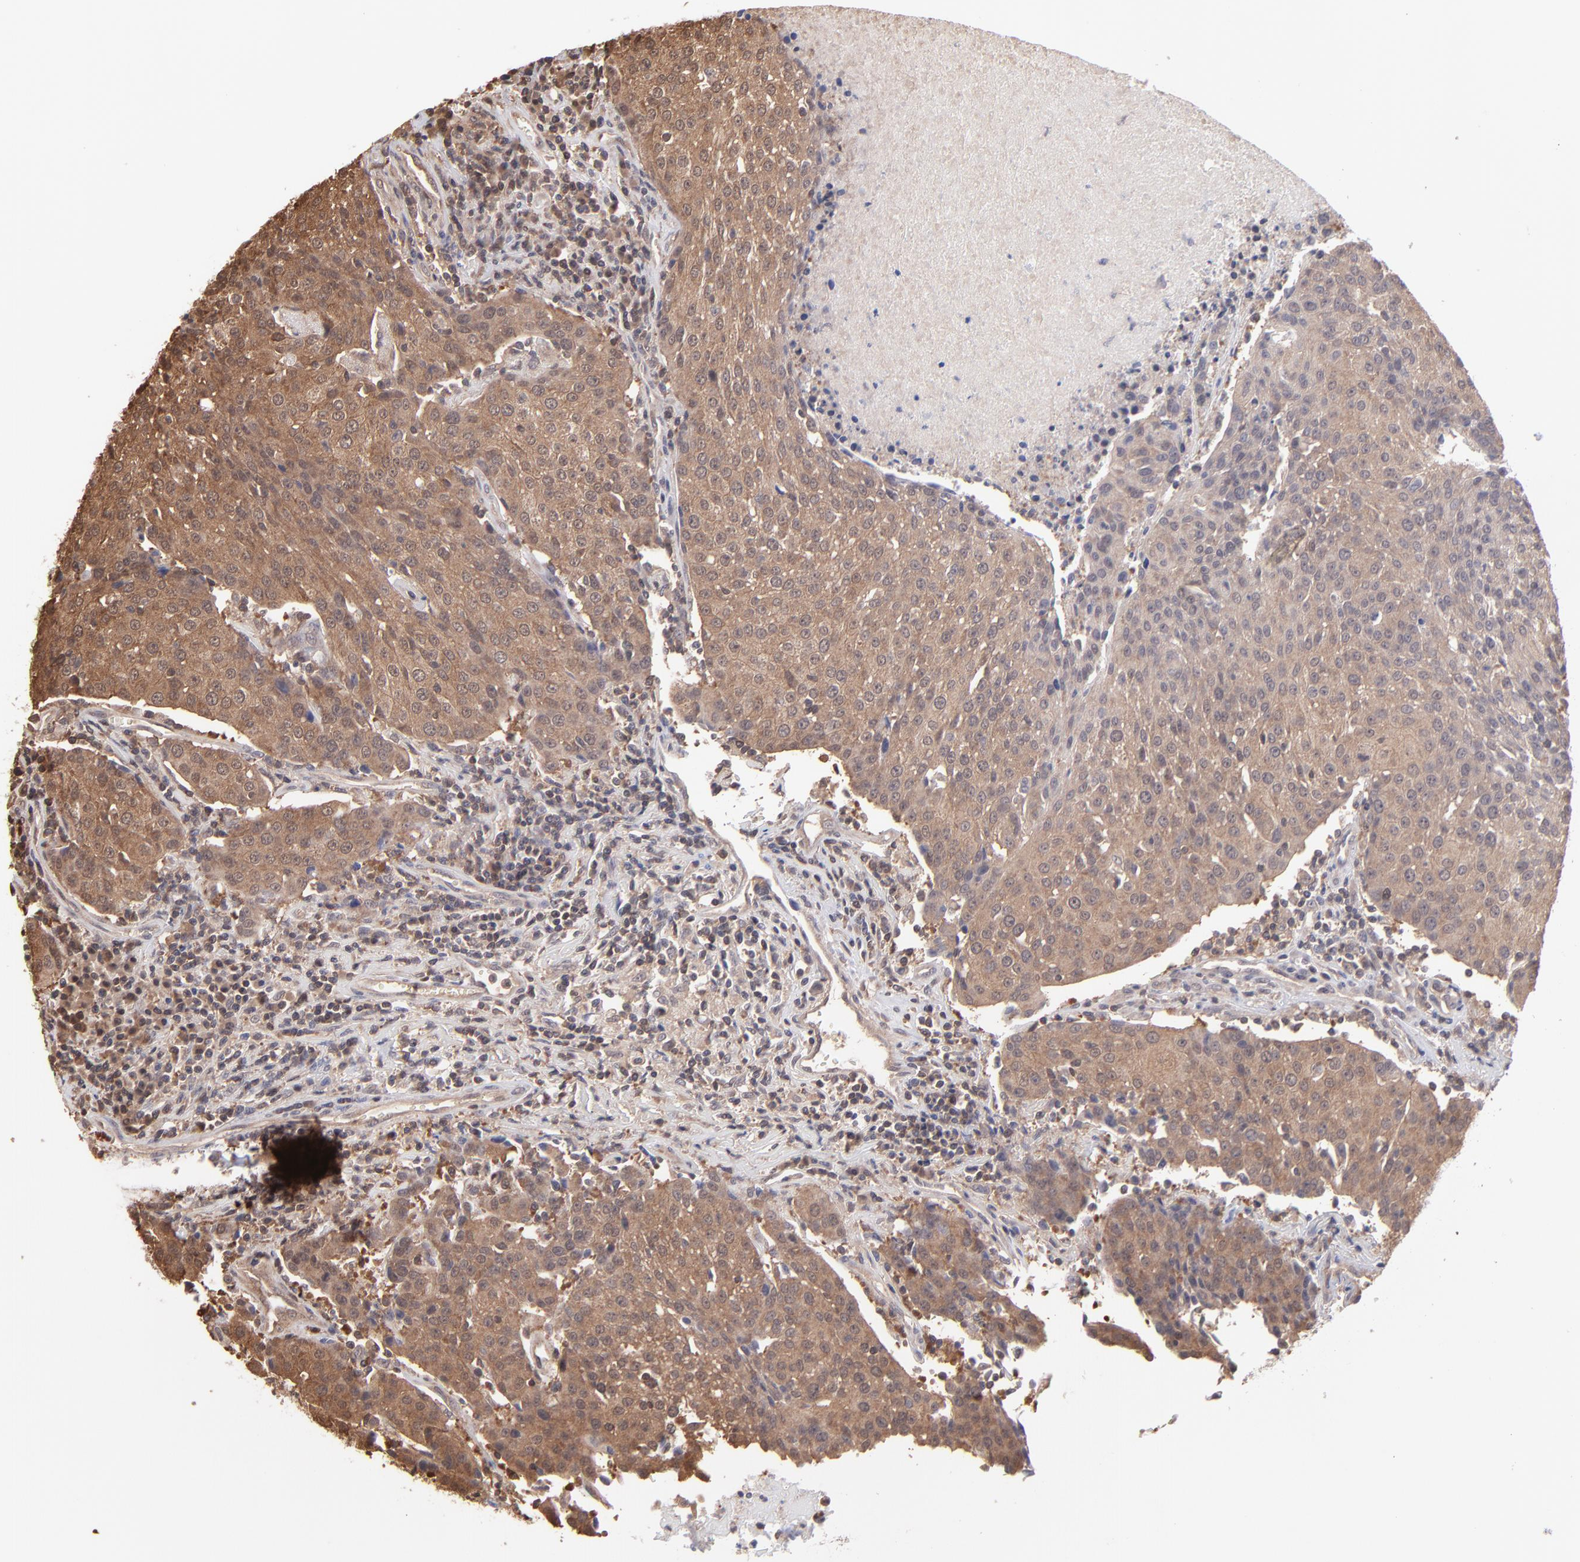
{"staining": {"intensity": "strong", "quantity": ">75%", "location": "cytoplasmic/membranous"}, "tissue": "urothelial cancer", "cell_type": "Tumor cells", "image_type": "cancer", "snomed": [{"axis": "morphology", "description": "Urothelial carcinoma, High grade"}, {"axis": "topography", "description": "Urinary bladder"}], "caption": "Urothelial cancer stained for a protein (brown) displays strong cytoplasmic/membranous positive expression in about >75% of tumor cells.", "gene": "MAP2K2", "patient": {"sex": "female", "age": 85}}